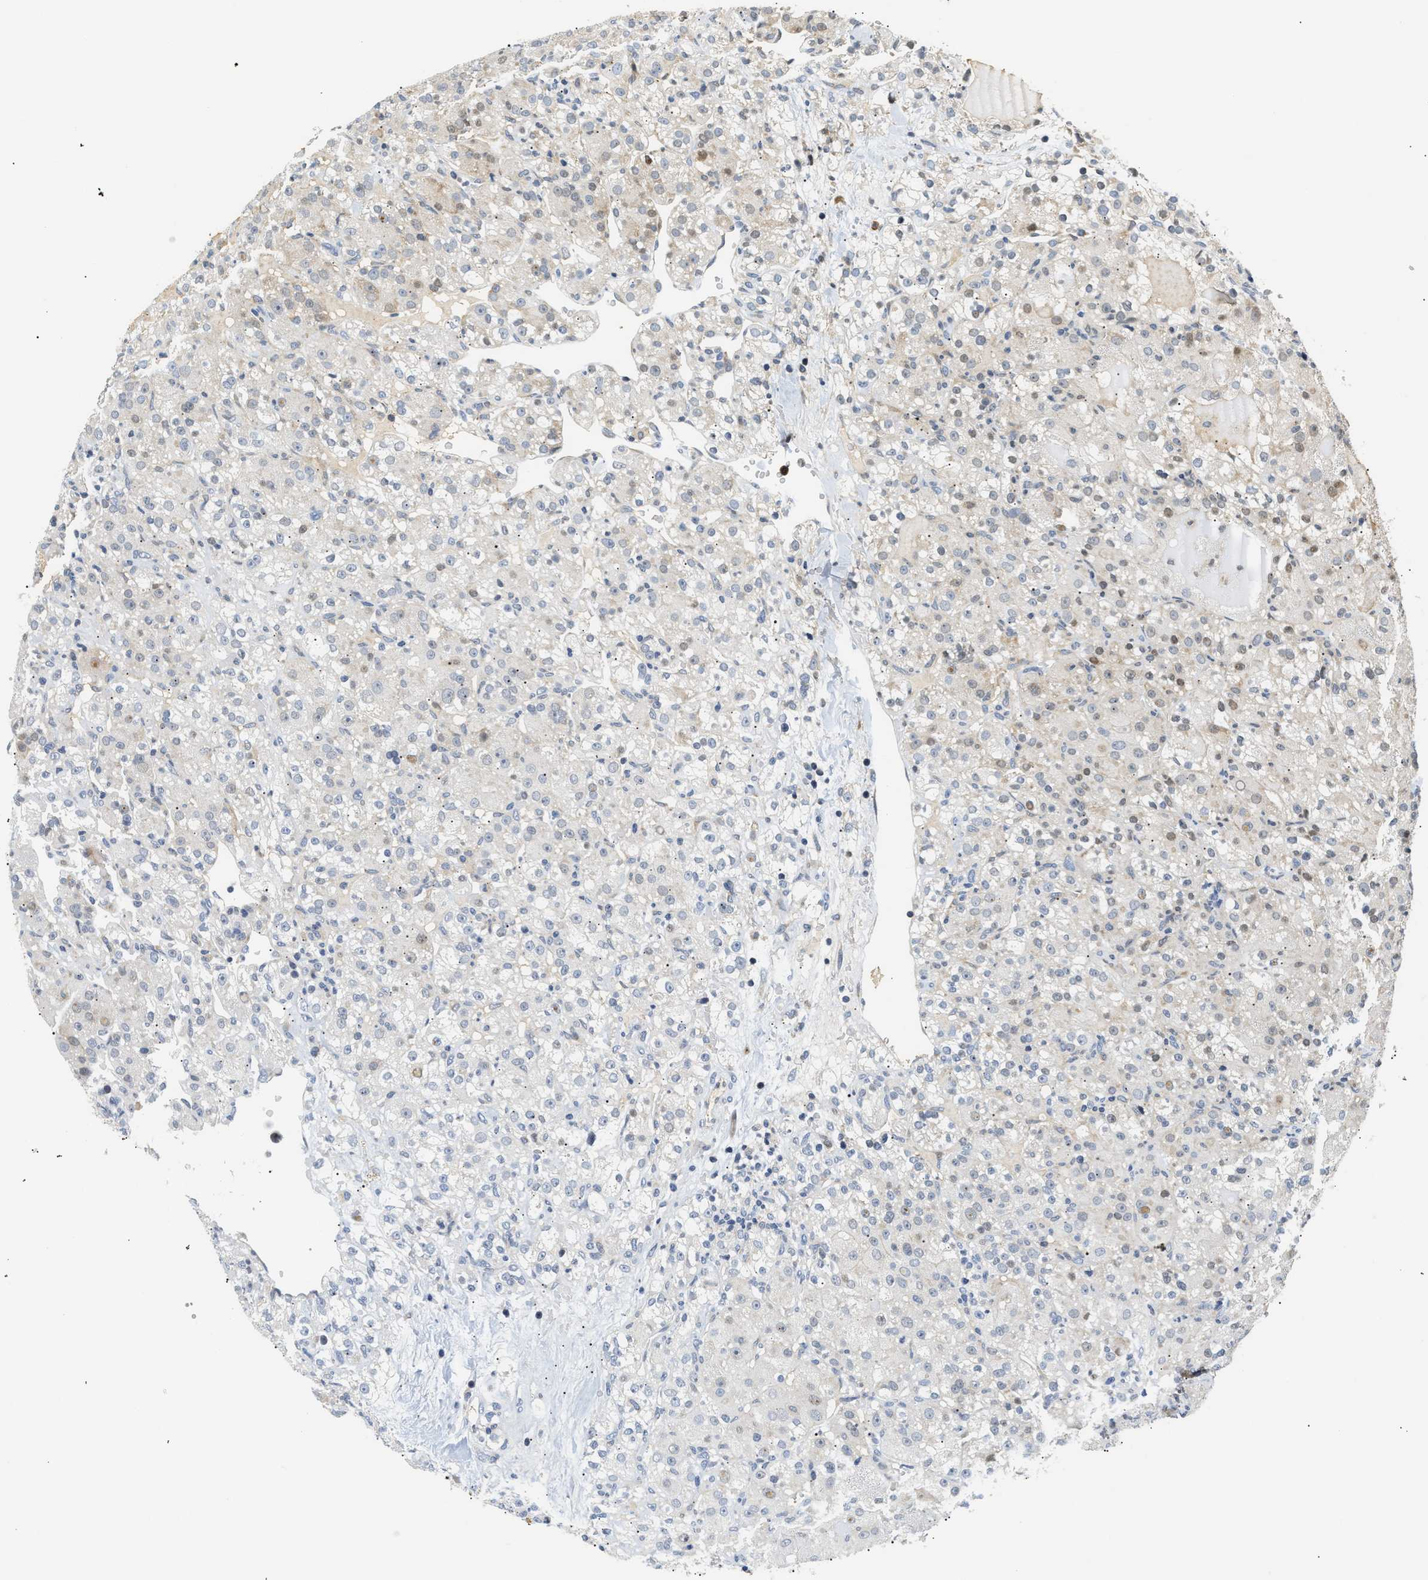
{"staining": {"intensity": "weak", "quantity": "25%-75%", "location": "cytoplasmic/membranous,nuclear"}, "tissue": "renal cancer", "cell_type": "Tumor cells", "image_type": "cancer", "snomed": [{"axis": "morphology", "description": "Normal tissue, NOS"}, {"axis": "morphology", "description": "Adenocarcinoma, NOS"}, {"axis": "topography", "description": "Kidney"}], "caption": "Renal adenocarcinoma stained with DAB immunohistochemistry (IHC) displays low levels of weak cytoplasmic/membranous and nuclear positivity in approximately 25%-75% of tumor cells.", "gene": "TNIP2", "patient": {"sex": "male", "age": 61}}